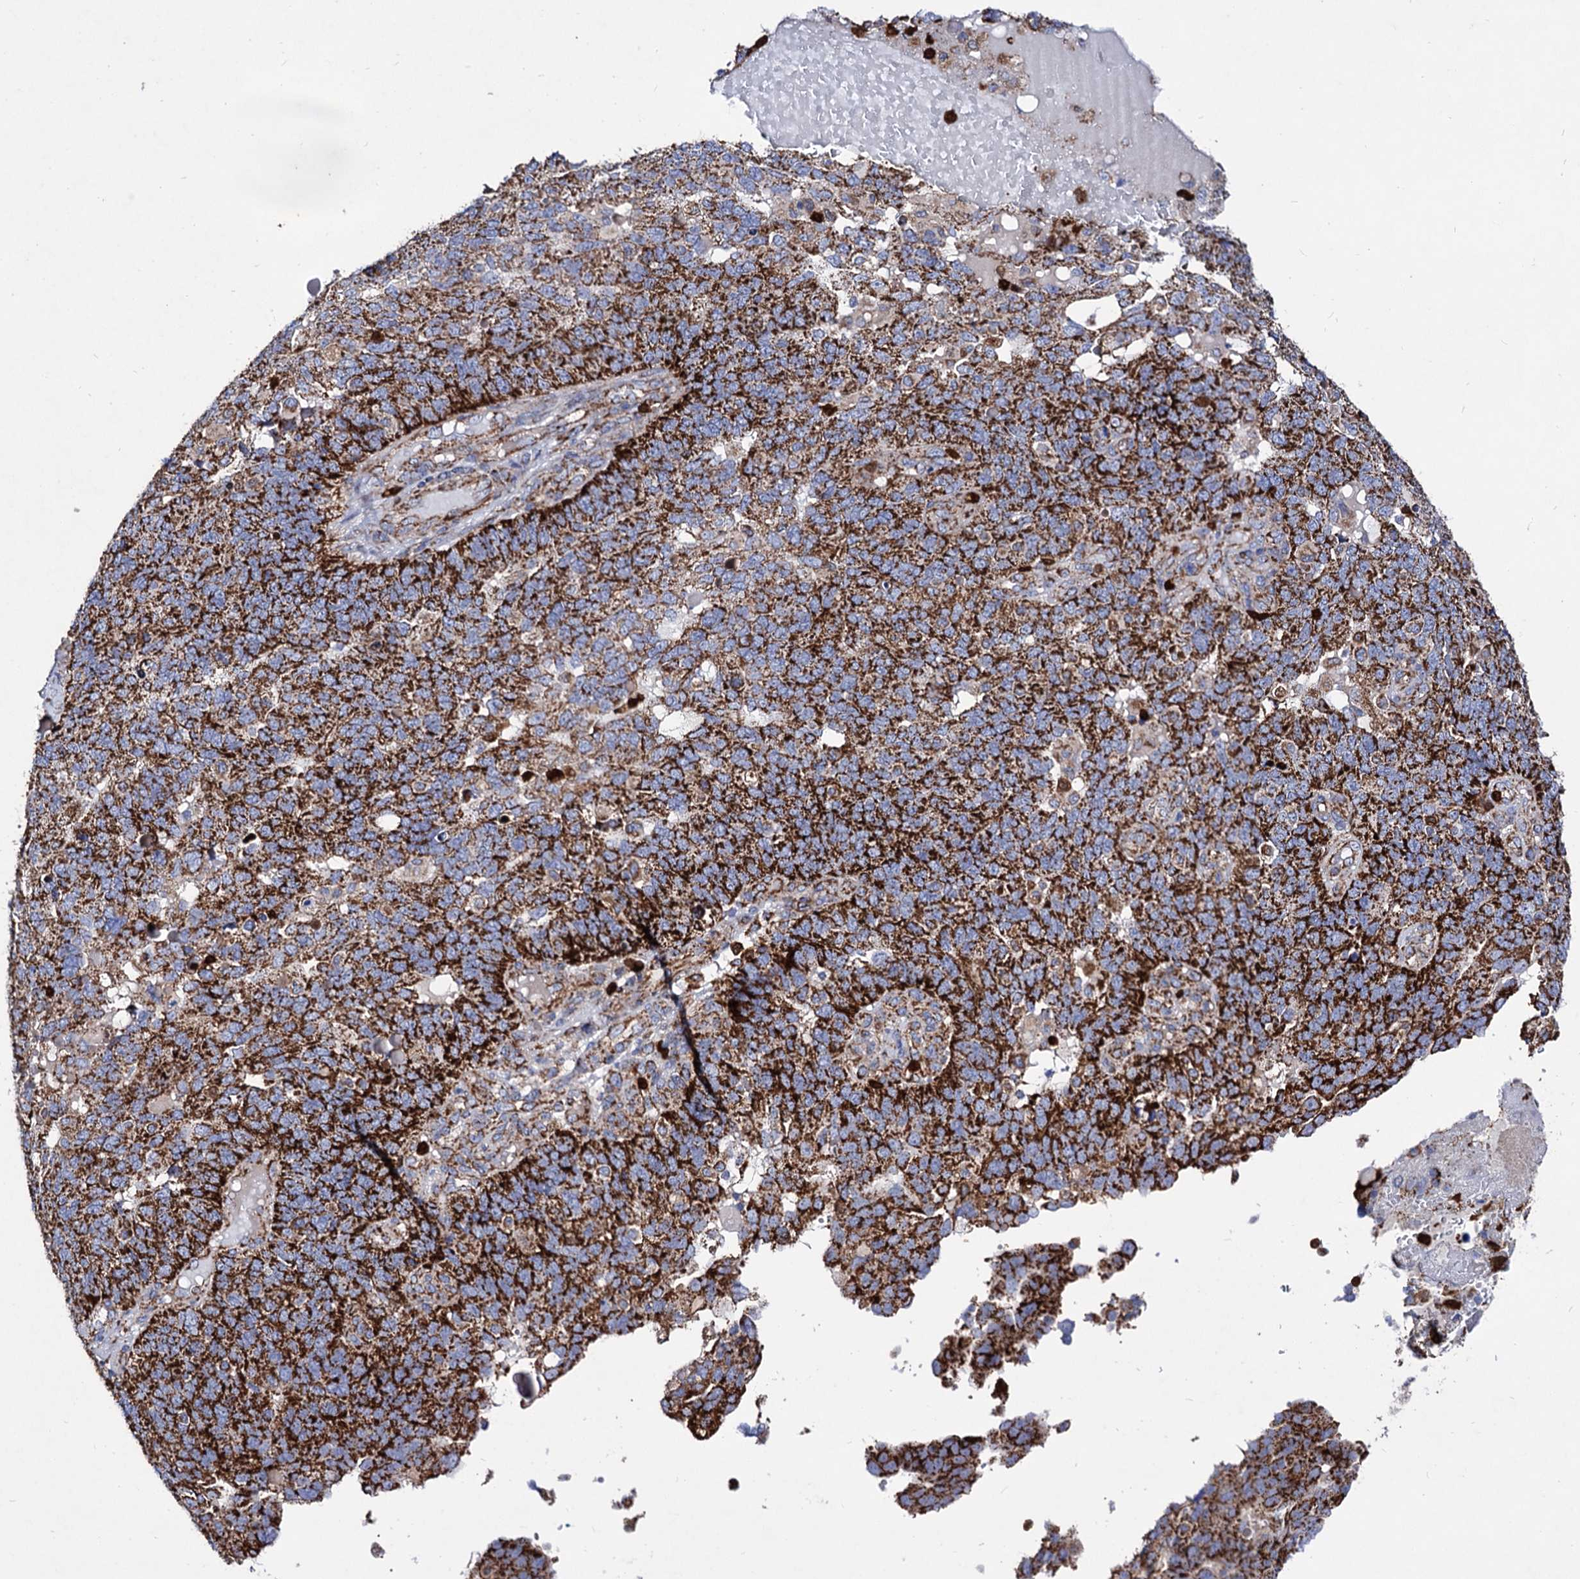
{"staining": {"intensity": "strong", "quantity": ">75%", "location": "cytoplasmic/membranous"}, "tissue": "endometrial cancer", "cell_type": "Tumor cells", "image_type": "cancer", "snomed": [{"axis": "morphology", "description": "Adenocarcinoma, NOS"}, {"axis": "topography", "description": "Endometrium"}], "caption": "This is an image of IHC staining of endometrial cancer (adenocarcinoma), which shows strong positivity in the cytoplasmic/membranous of tumor cells.", "gene": "ACAD9", "patient": {"sex": "female", "age": 66}}